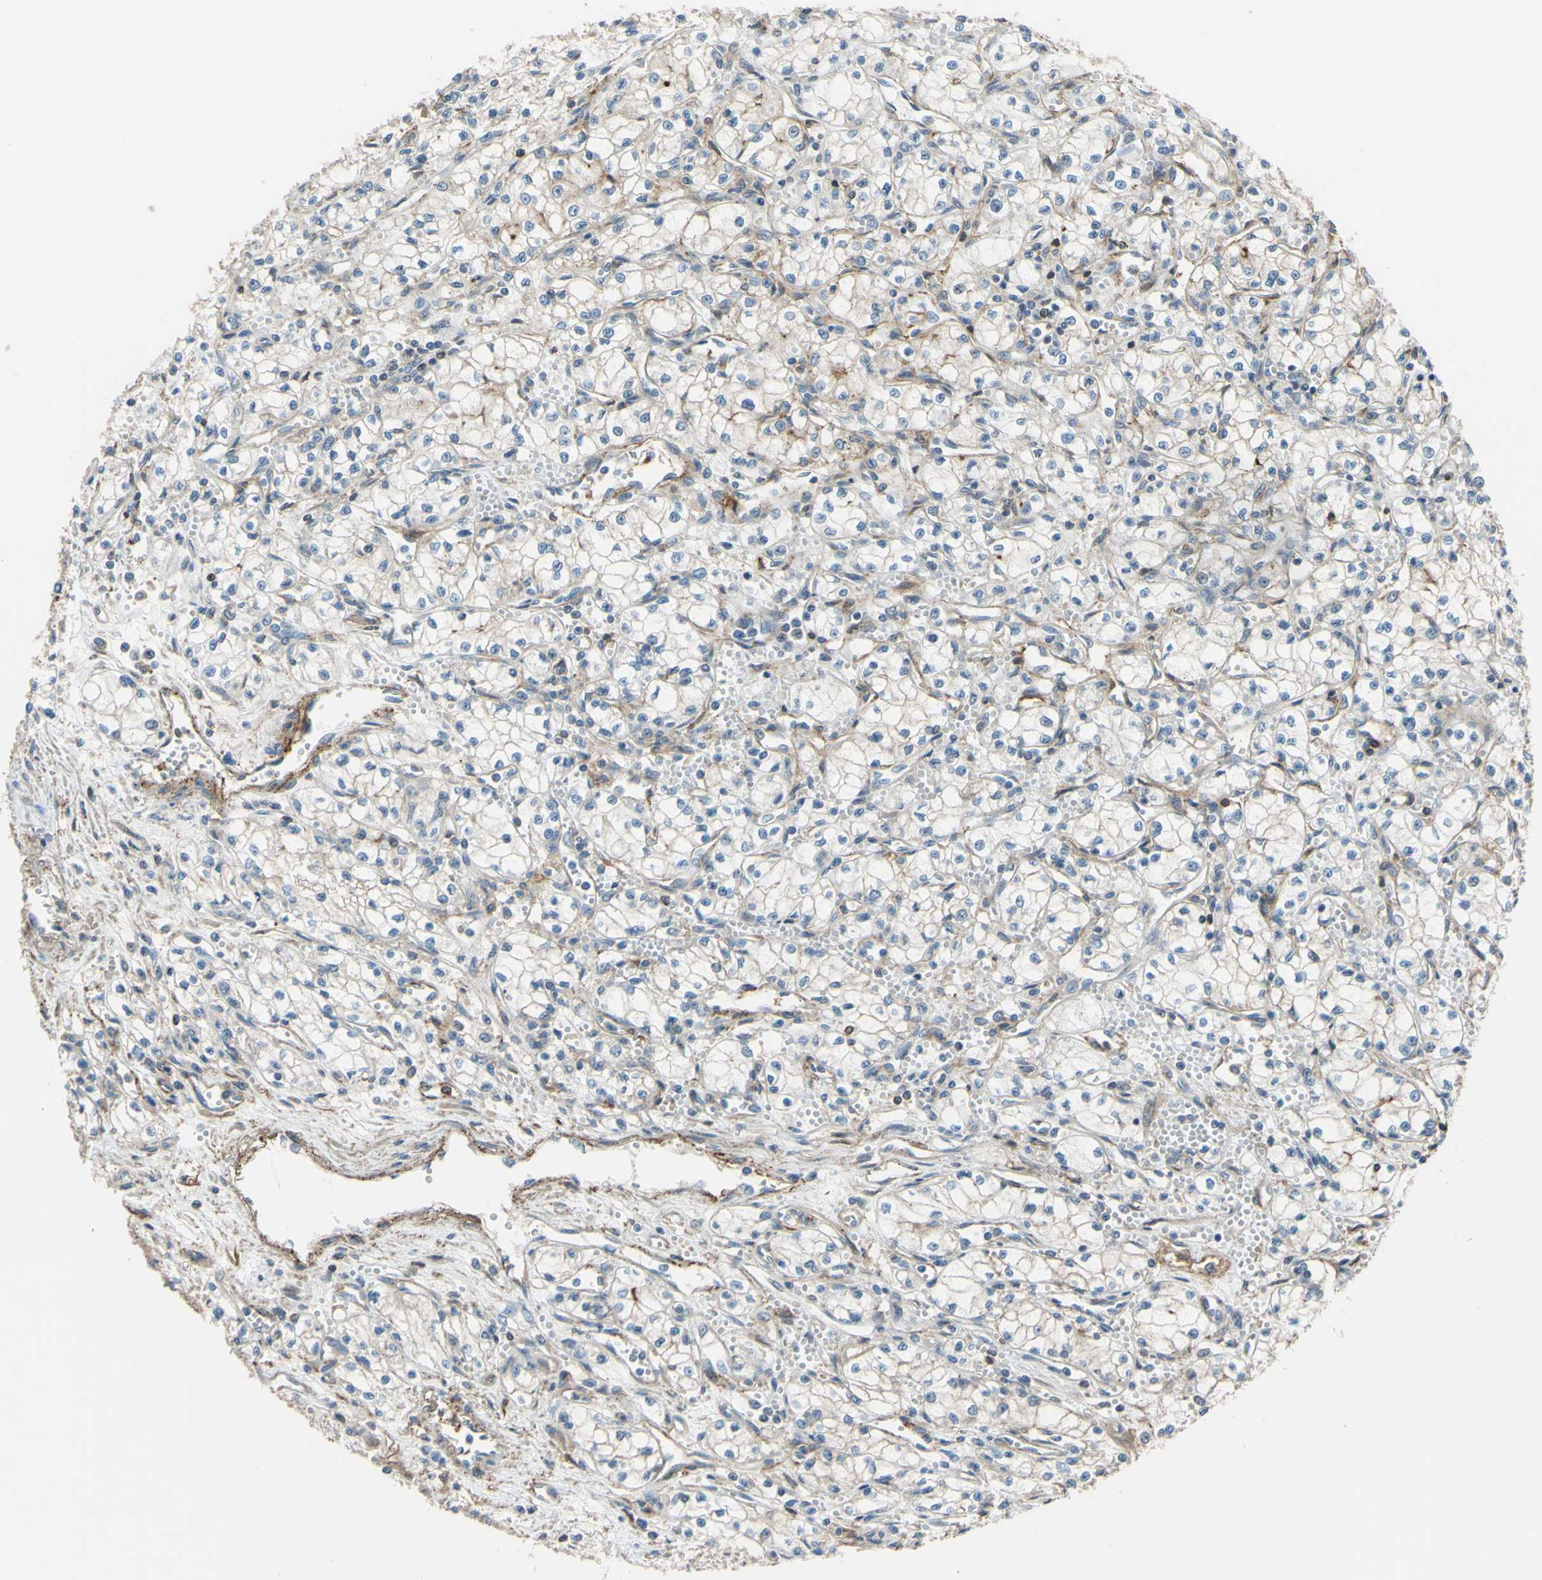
{"staining": {"intensity": "weak", "quantity": "<25%", "location": "cytoplasmic/membranous"}, "tissue": "renal cancer", "cell_type": "Tumor cells", "image_type": "cancer", "snomed": [{"axis": "morphology", "description": "Normal tissue, NOS"}, {"axis": "morphology", "description": "Adenocarcinoma, NOS"}, {"axis": "topography", "description": "Kidney"}], "caption": "Histopathology image shows no significant protein expression in tumor cells of renal adenocarcinoma.", "gene": "POR", "patient": {"sex": "male", "age": 59}}